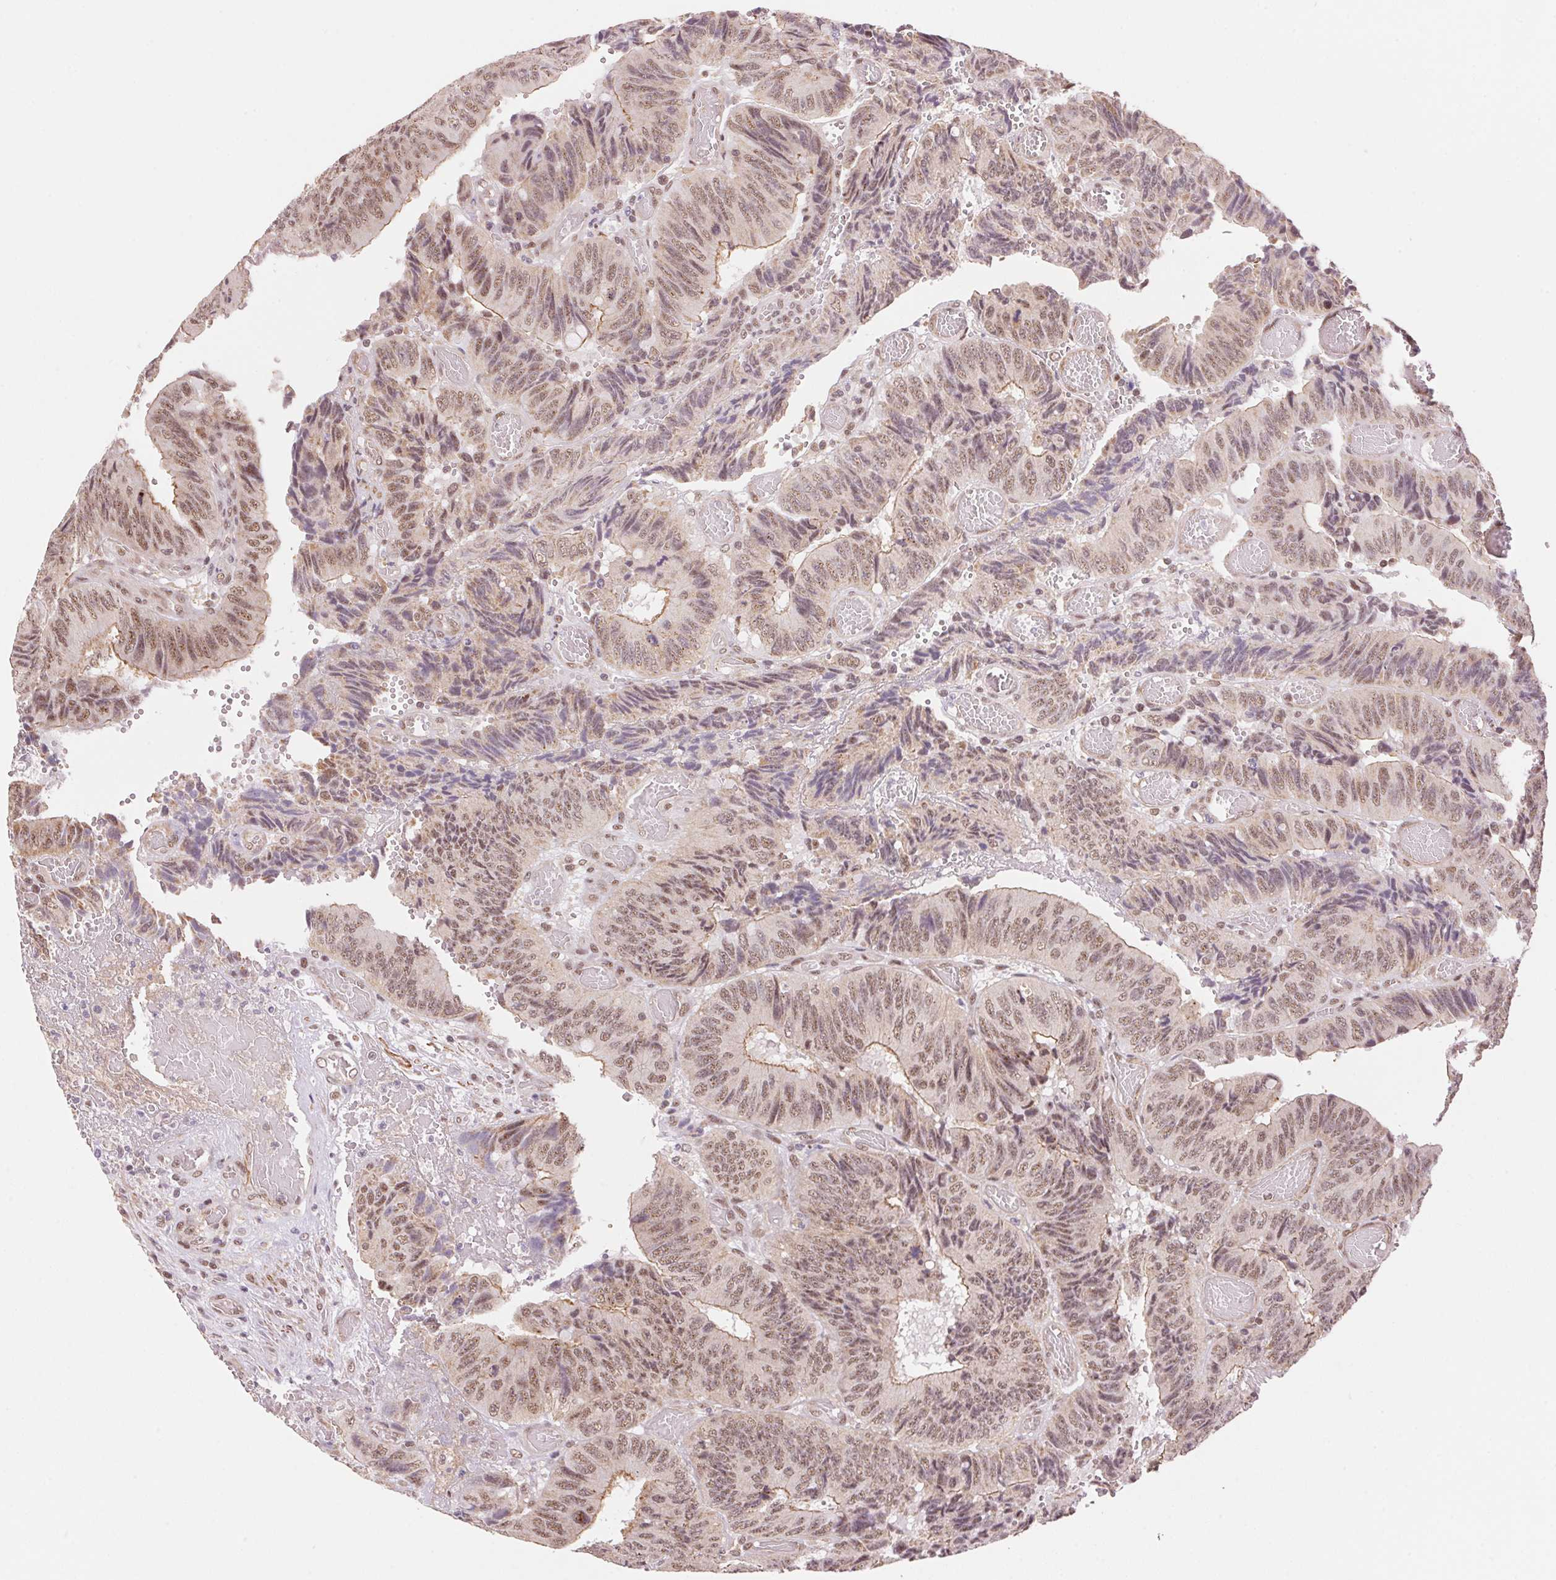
{"staining": {"intensity": "moderate", "quantity": ">75%", "location": "cytoplasmic/membranous,nuclear"}, "tissue": "colorectal cancer", "cell_type": "Tumor cells", "image_type": "cancer", "snomed": [{"axis": "morphology", "description": "Adenocarcinoma, NOS"}, {"axis": "topography", "description": "Colon"}], "caption": "IHC histopathology image of neoplastic tissue: human colorectal cancer stained using immunohistochemistry exhibits medium levels of moderate protein expression localized specifically in the cytoplasmic/membranous and nuclear of tumor cells, appearing as a cytoplasmic/membranous and nuclear brown color.", "gene": "HNRNPDL", "patient": {"sex": "female", "age": 84}}